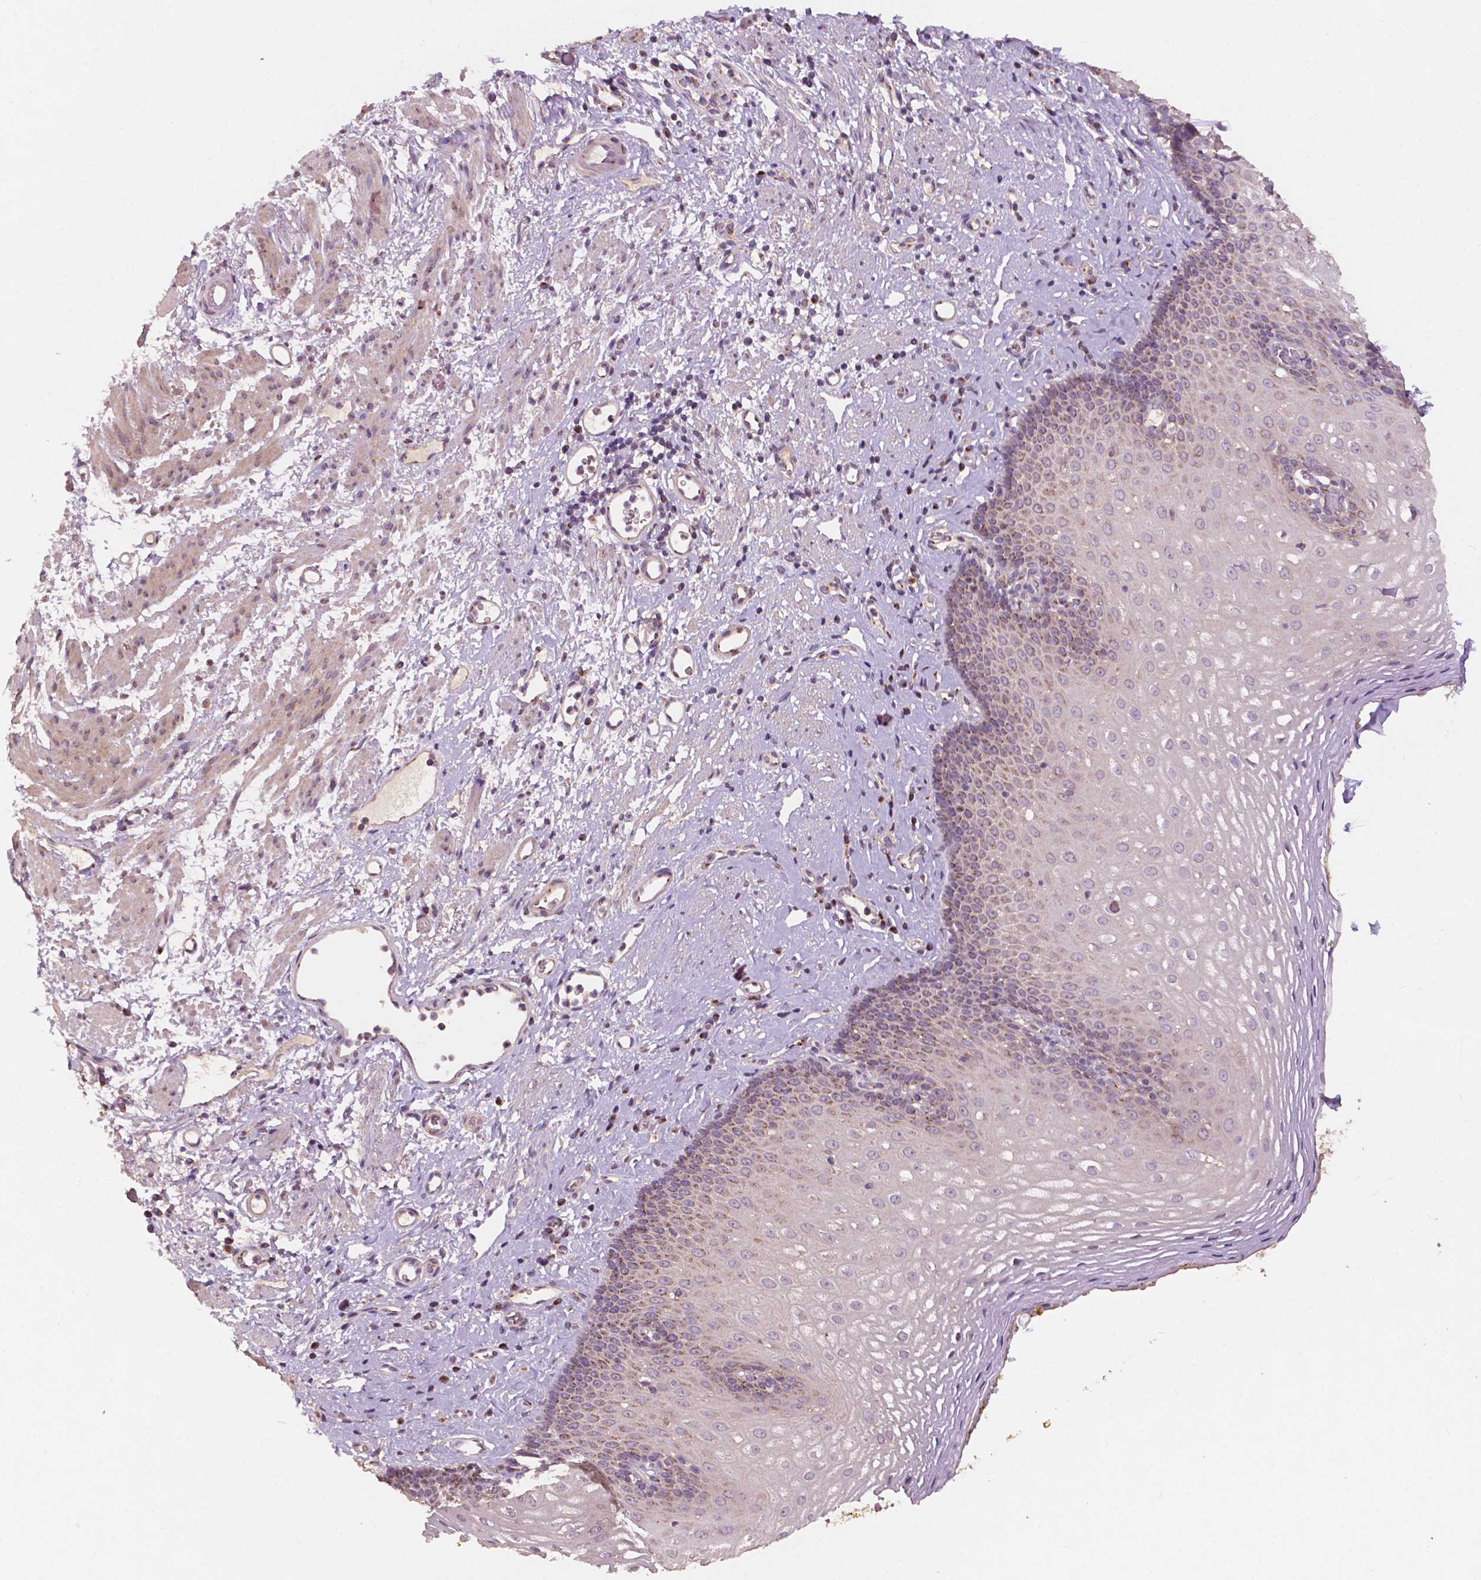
{"staining": {"intensity": "weak", "quantity": "25%-75%", "location": "cytoplasmic/membranous"}, "tissue": "esophagus", "cell_type": "Squamous epithelial cells", "image_type": "normal", "snomed": [{"axis": "morphology", "description": "Normal tissue, NOS"}, {"axis": "topography", "description": "Esophagus"}], "caption": "Protein staining of benign esophagus shows weak cytoplasmic/membranous staining in about 25%-75% of squamous epithelial cells.", "gene": "CHPT1", "patient": {"sex": "female", "age": 68}}